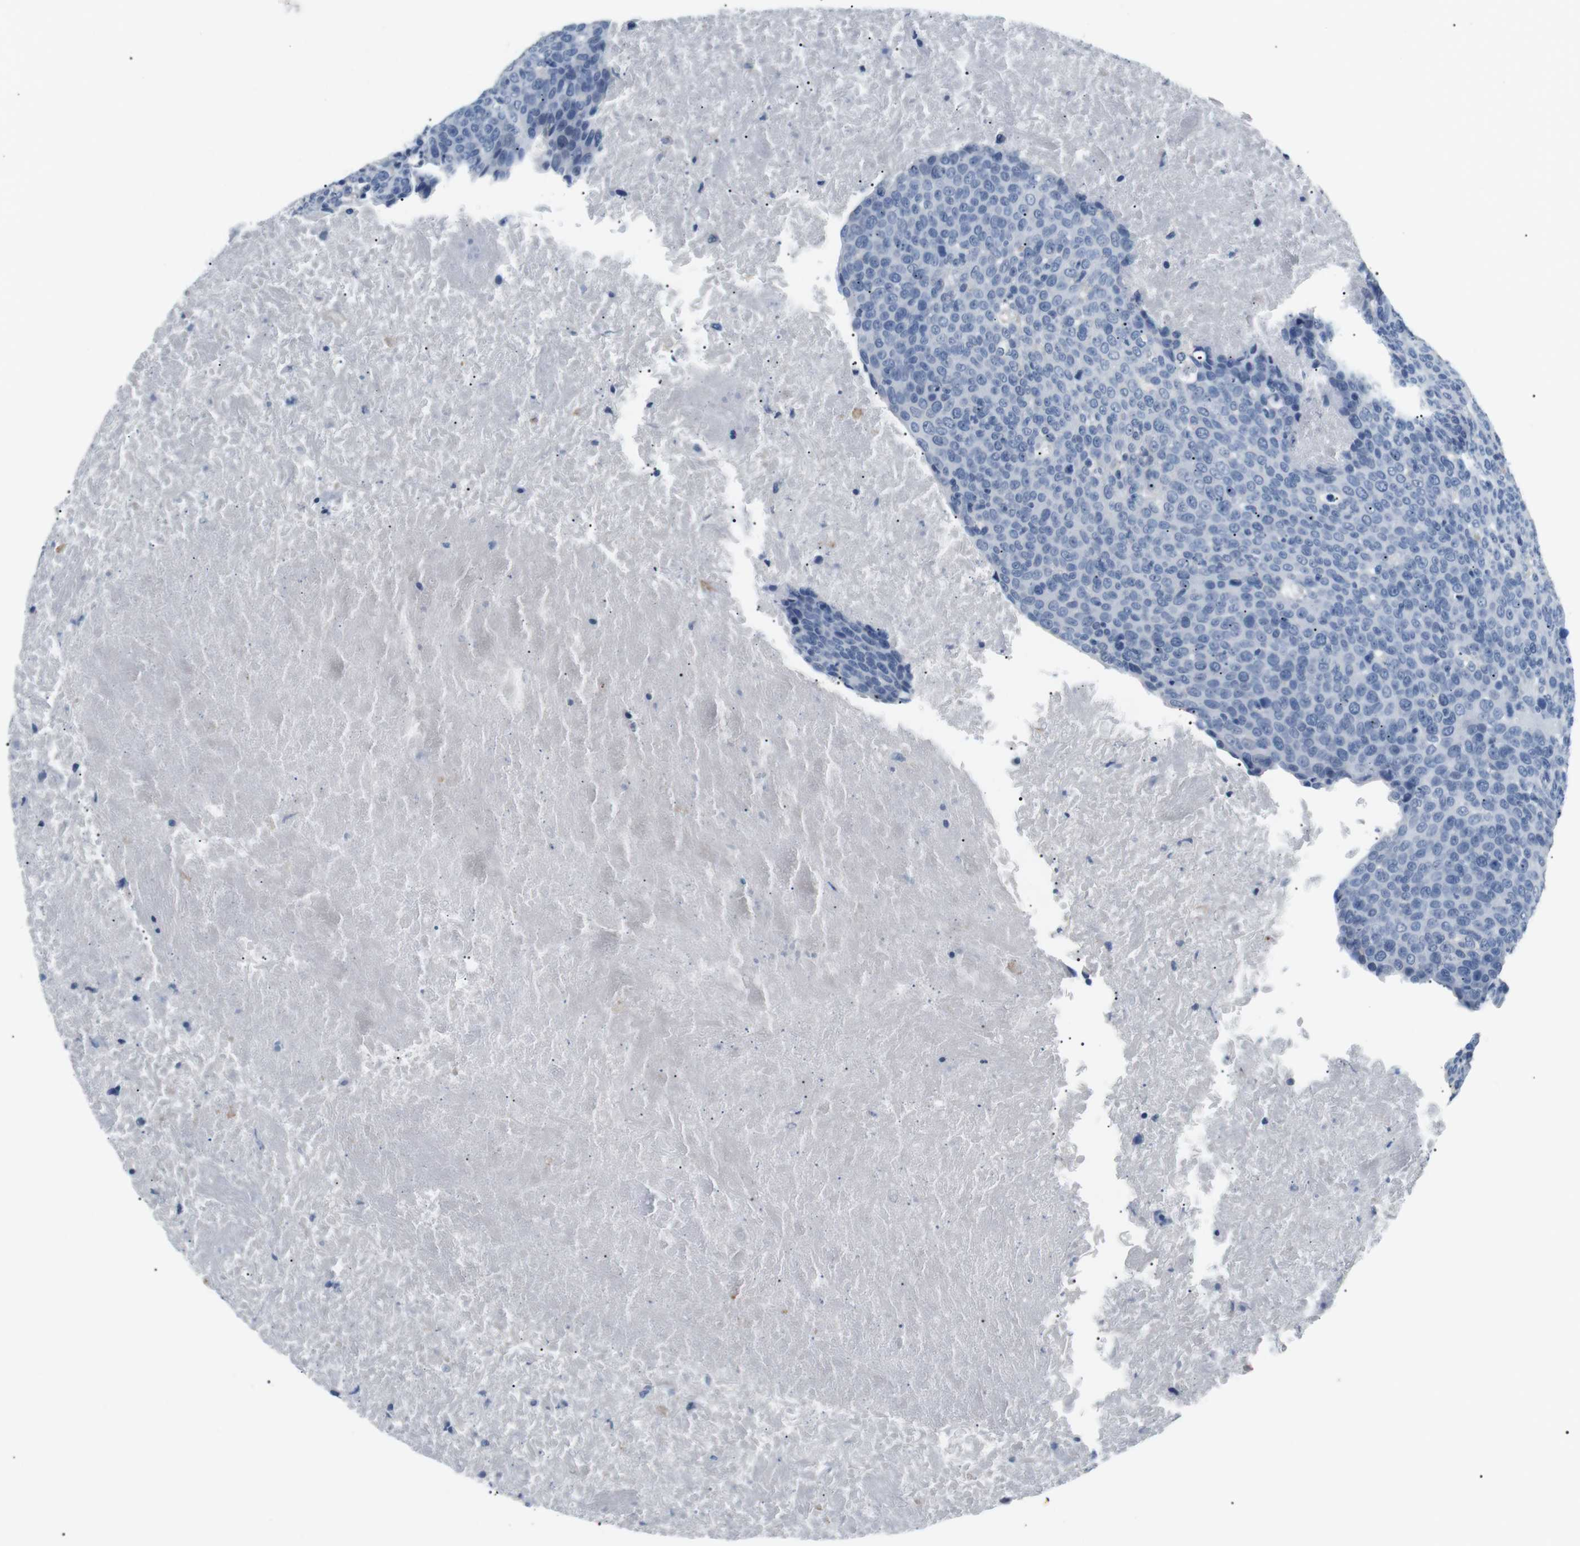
{"staining": {"intensity": "negative", "quantity": "none", "location": "none"}, "tissue": "head and neck cancer", "cell_type": "Tumor cells", "image_type": "cancer", "snomed": [{"axis": "morphology", "description": "Squamous cell carcinoma, NOS"}, {"axis": "morphology", "description": "Squamous cell carcinoma, metastatic, NOS"}, {"axis": "topography", "description": "Lymph node"}, {"axis": "topography", "description": "Head-Neck"}], "caption": "DAB immunohistochemical staining of head and neck squamous cell carcinoma demonstrates no significant staining in tumor cells.", "gene": "FCGRT", "patient": {"sex": "male", "age": 62}}